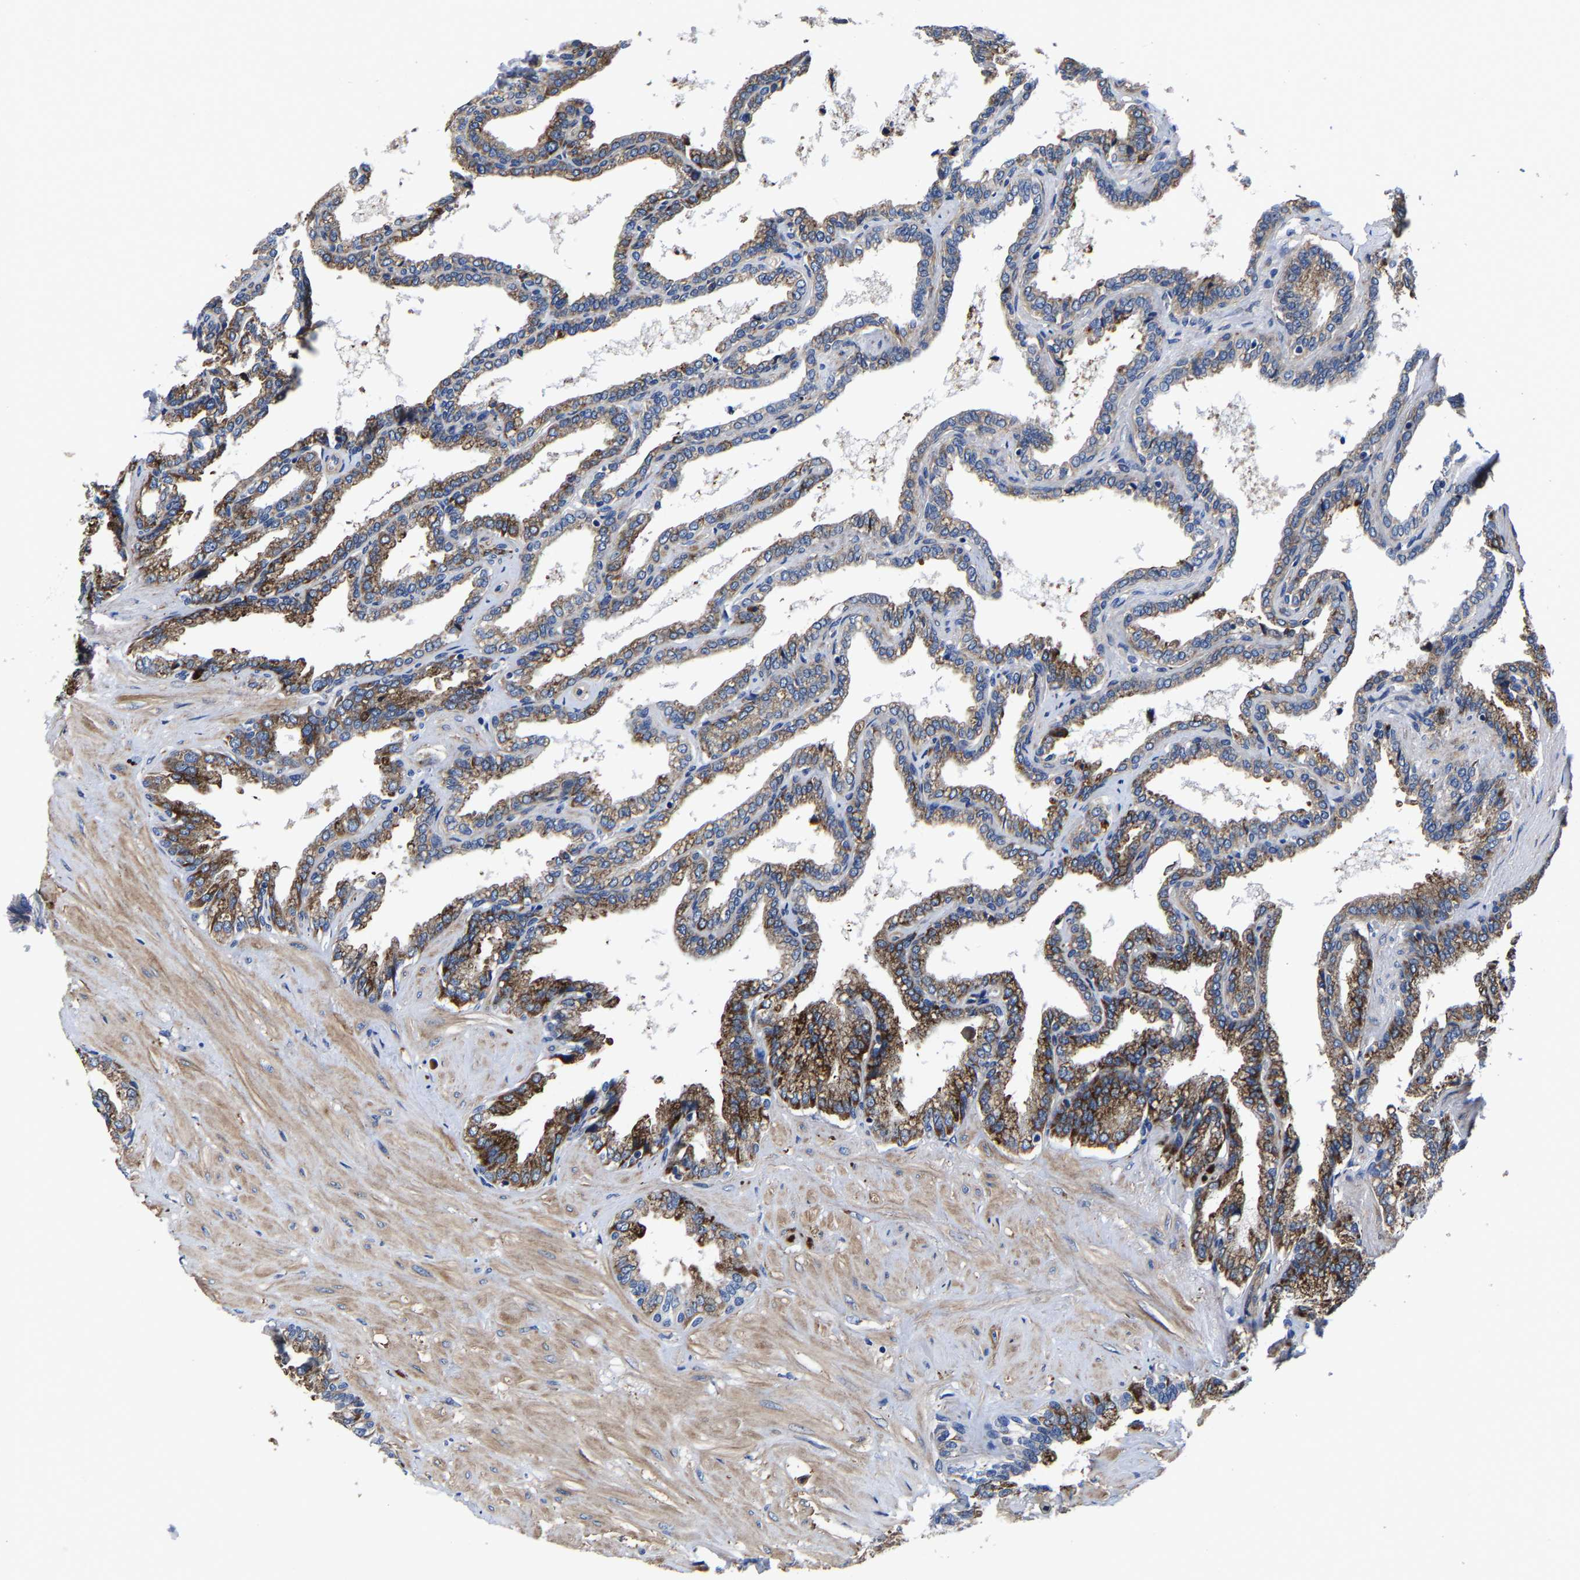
{"staining": {"intensity": "moderate", "quantity": "25%-75%", "location": "cytoplasmic/membranous"}, "tissue": "seminal vesicle", "cell_type": "Glandular cells", "image_type": "normal", "snomed": [{"axis": "morphology", "description": "Normal tissue, NOS"}, {"axis": "topography", "description": "Seminal veicle"}], "caption": "High-magnification brightfield microscopy of unremarkable seminal vesicle stained with DAB (3,3'-diaminobenzidine) (brown) and counterstained with hematoxylin (blue). glandular cells exhibit moderate cytoplasmic/membranous staining is identified in about25%-75% of cells.", "gene": "SLC12A2", "patient": {"sex": "male", "age": 46}}